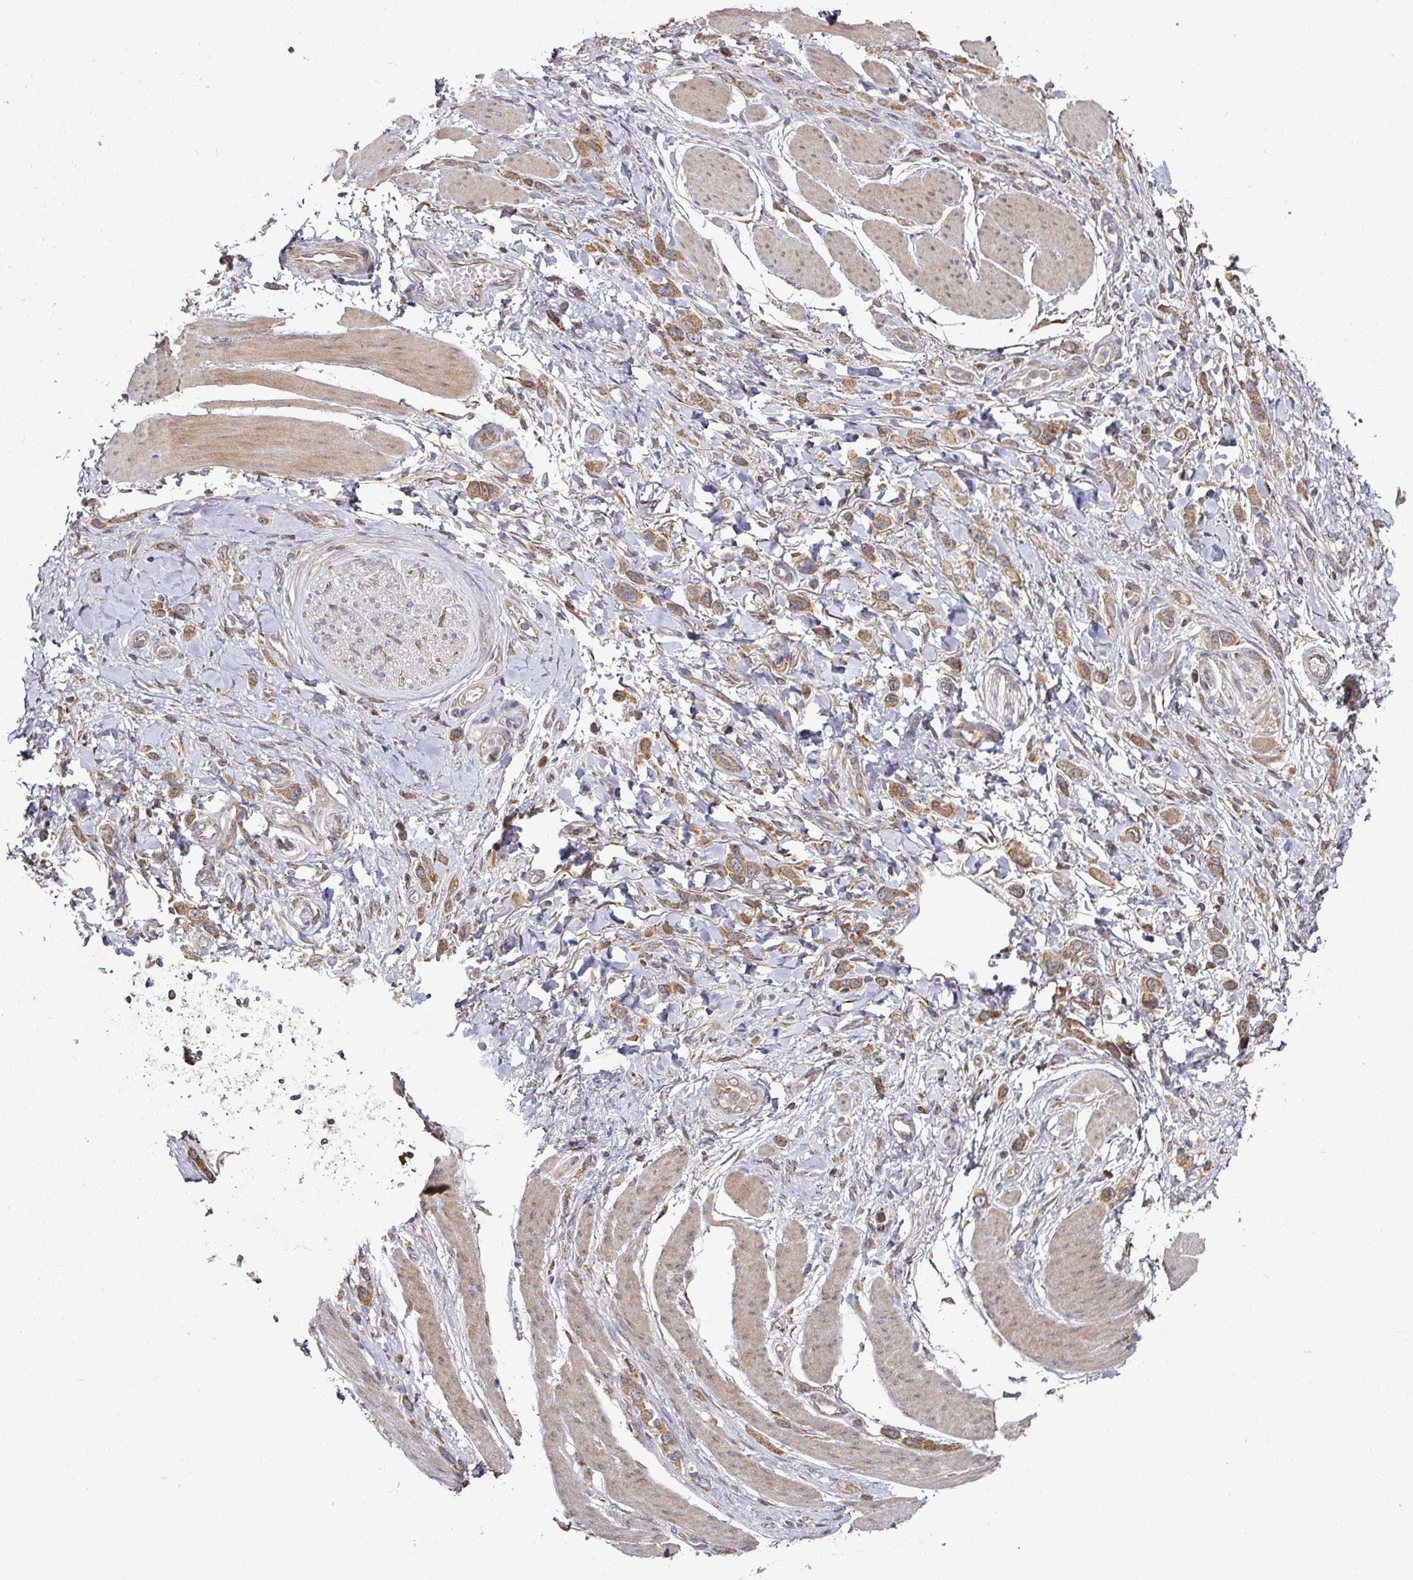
{"staining": {"intensity": "moderate", "quantity": ">75%", "location": "cytoplasmic/membranous"}, "tissue": "stomach cancer", "cell_type": "Tumor cells", "image_type": "cancer", "snomed": [{"axis": "morphology", "description": "Adenocarcinoma, NOS"}, {"axis": "topography", "description": "Stomach"}], "caption": "Stomach cancer was stained to show a protein in brown. There is medium levels of moderate cytoplasmic/membranous staining in about >75% of tumor cells.", "gene": "CEP95", "patient": {"sex": "female", "age": 65}}